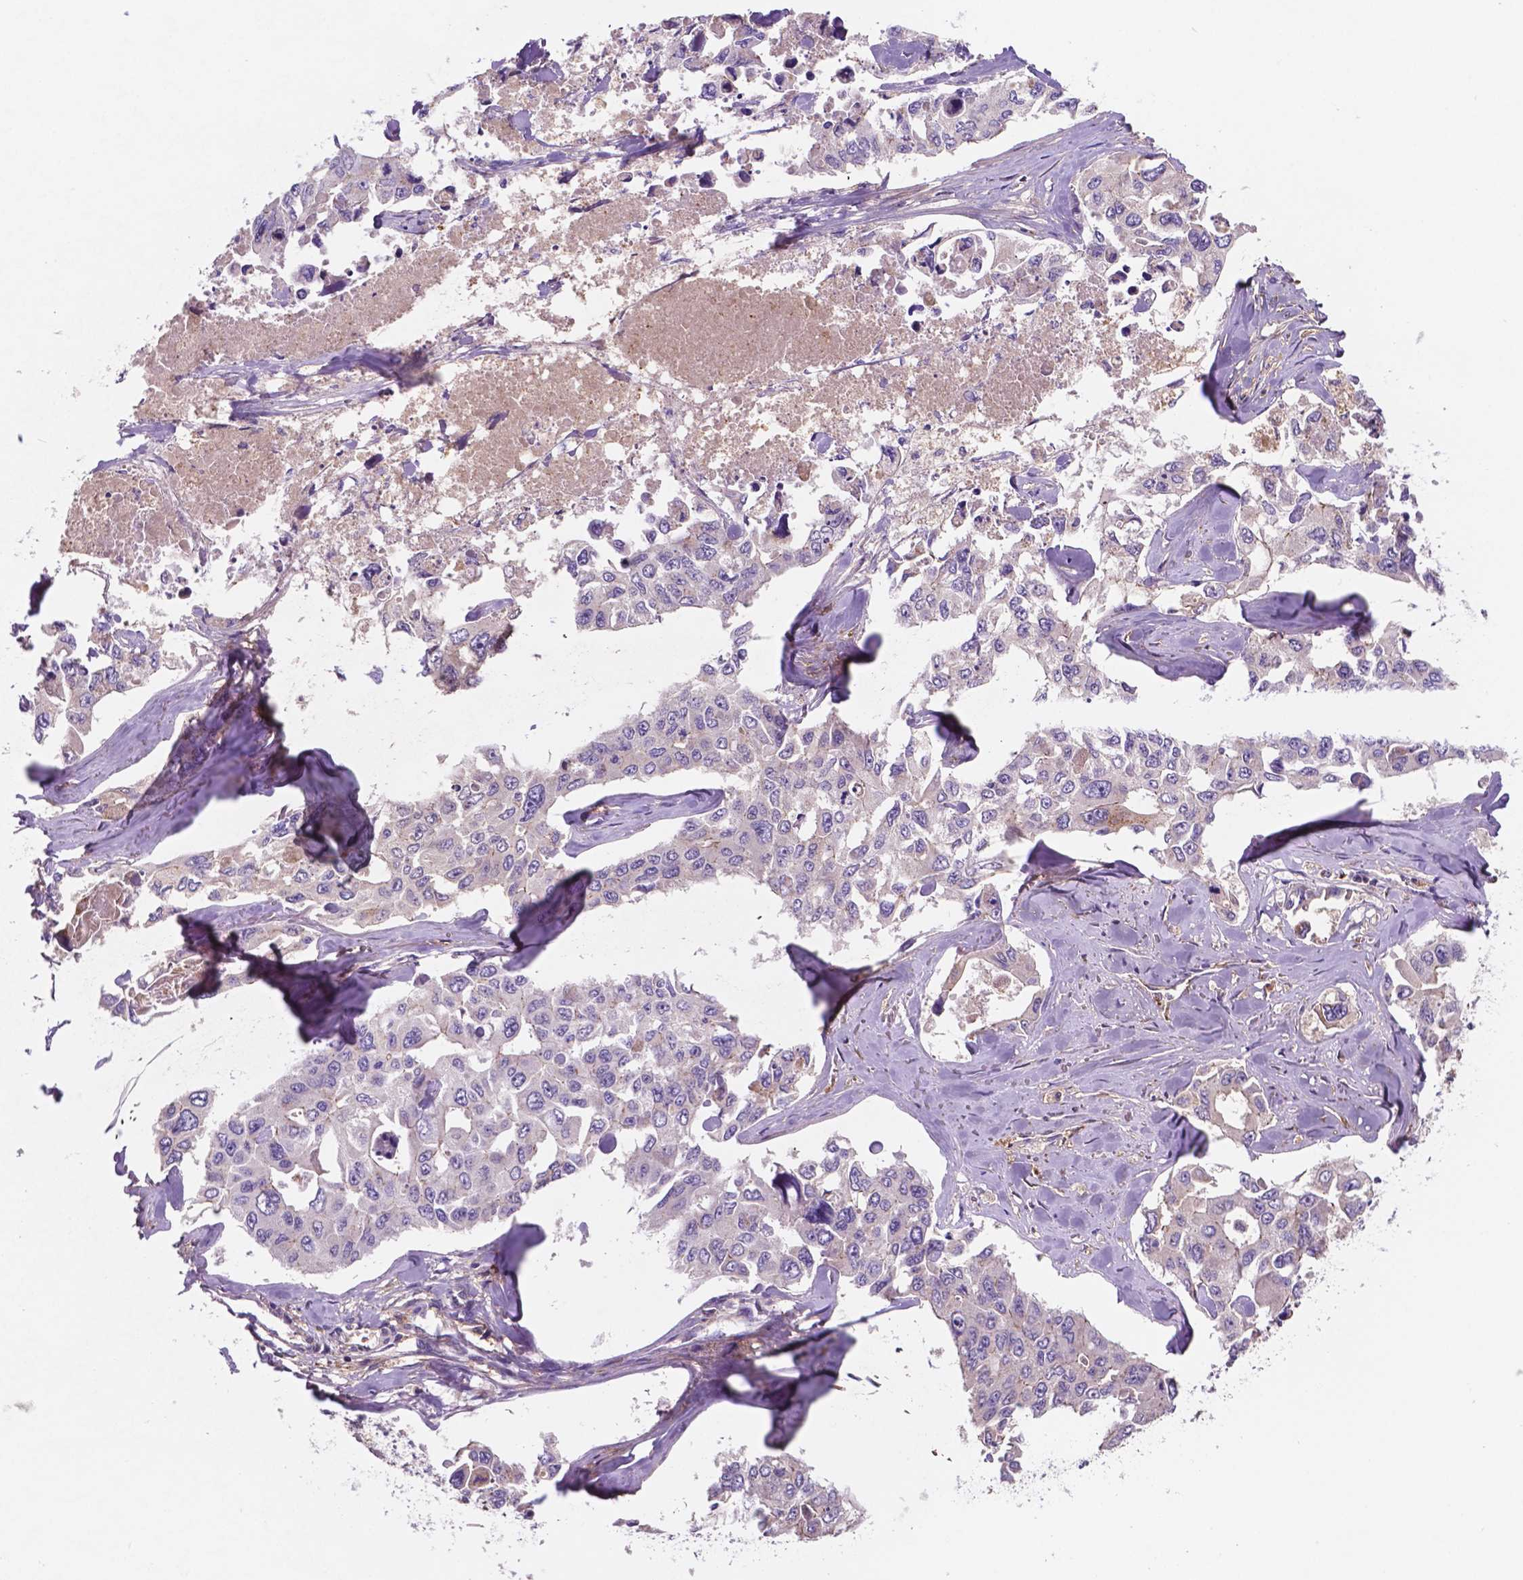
{"staining": {"intensity": "negative", "quantity": "none", "location": "none"}, "tissue": "lung cancer", "cell_type": "Tumor cells", "image_type": "cancer", "snomed": [{"axis": "morphology", "description": "Adenocarcinoma, NOS"}, {"axis": "topography", "description": "Lung"}], "caption": "Photomicrograph shows no significant protein expression in tumor cells of adenocarcinoma (lung).", "gene": "MKRN2OS", "patient": {"sex": "male", "age": 64}}